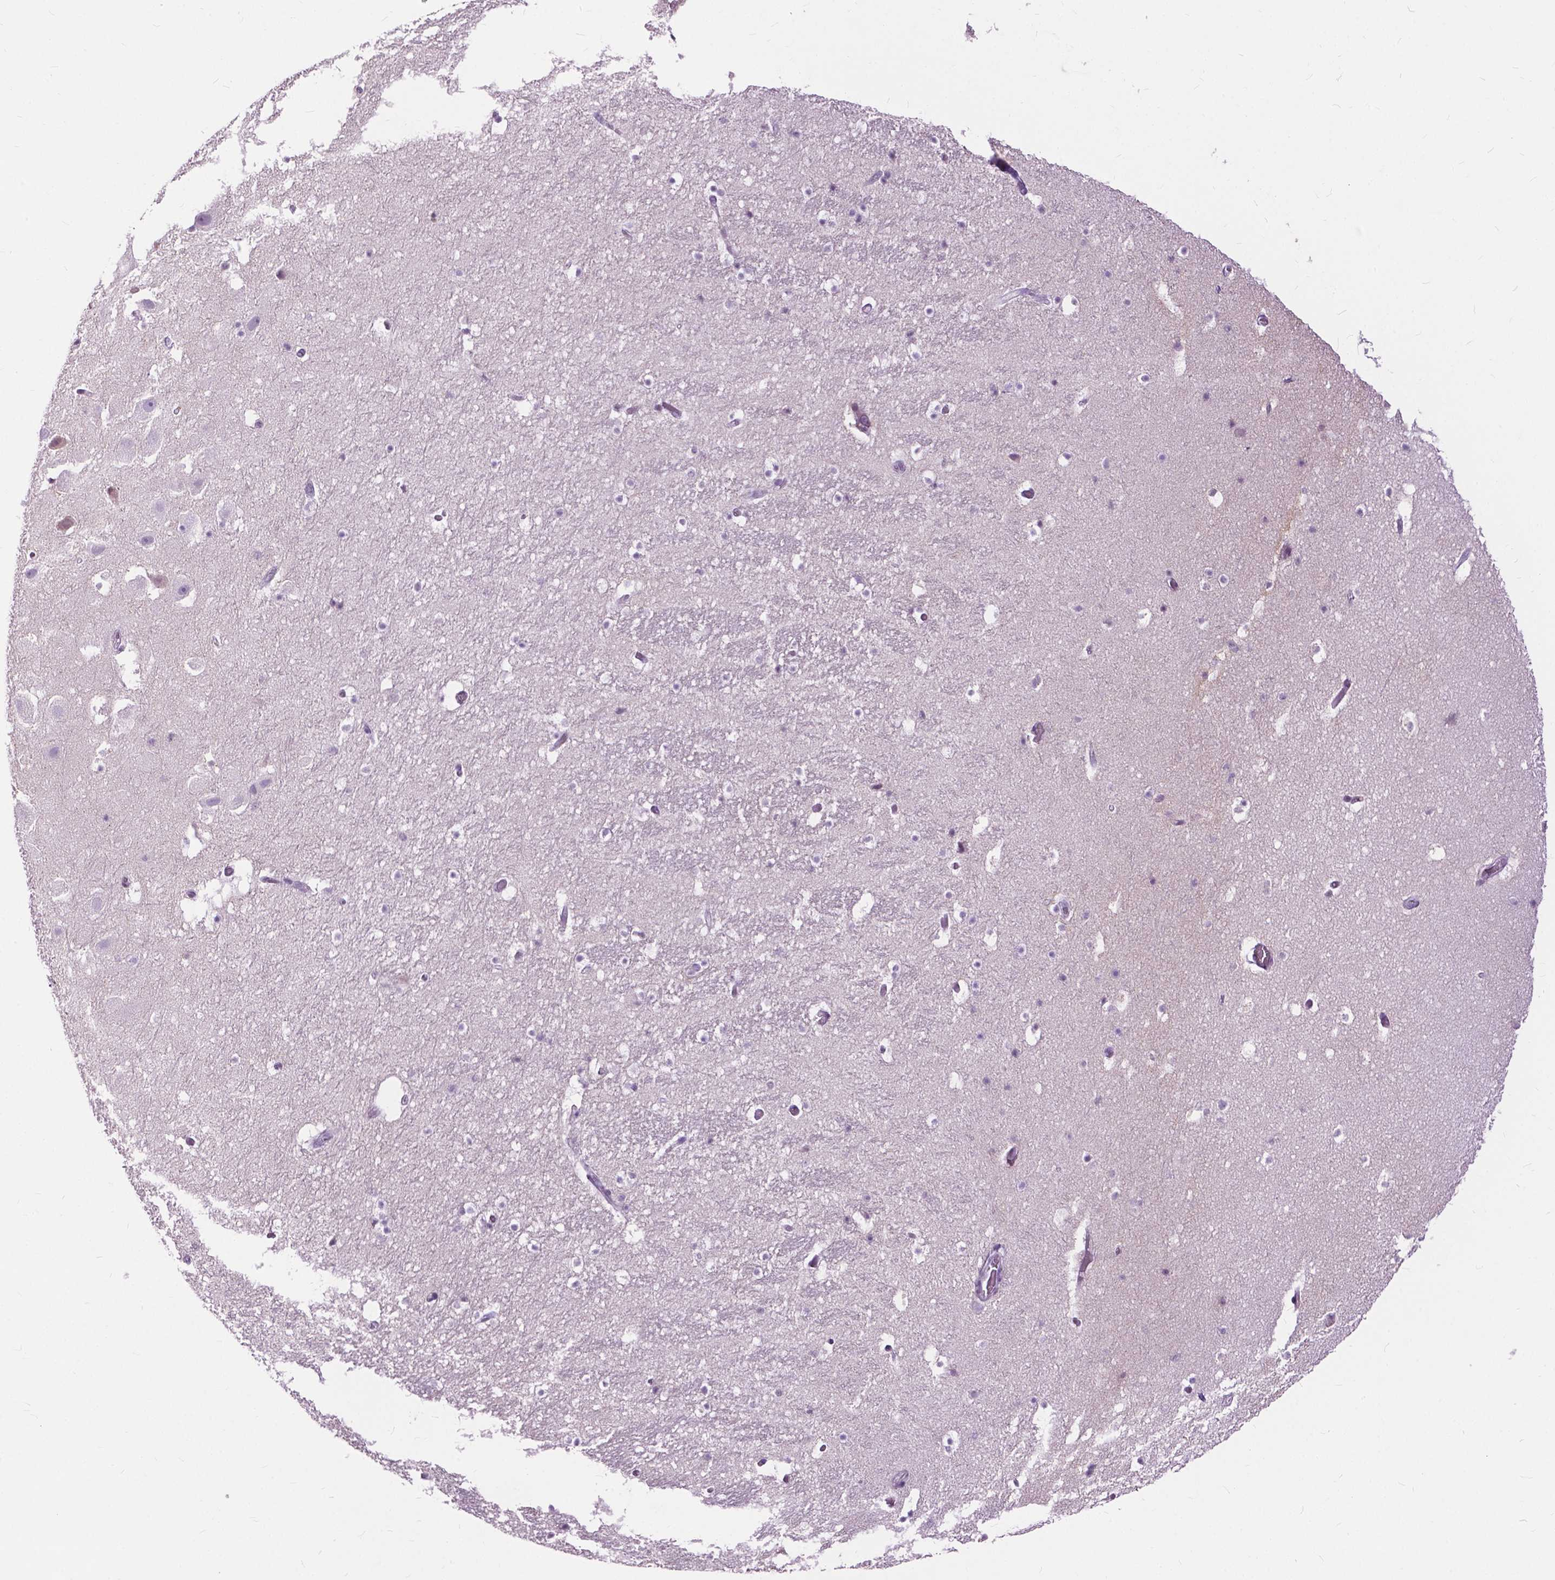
{"staining": {"intensity": "weak", "quantity": "25%-75%", "location": "cytoplasmic/membranous"}, "tissue": "hippocampus", "cell_type": "Glial cells", "image_type": "normal", "snomed": [{"axis": "morphology", "description": "Normal tissue, NOS"}, {"axis": "topography", "description": "Hippocampus"}], "caption": "Glial cells display low levels of weak cytoplasmic/membranous positivity in approximately 25%-75% of cells in unremarkable human hippocampus.", "gene": "GPR37L1", "patient": {"sex": "male", "age": 26}}